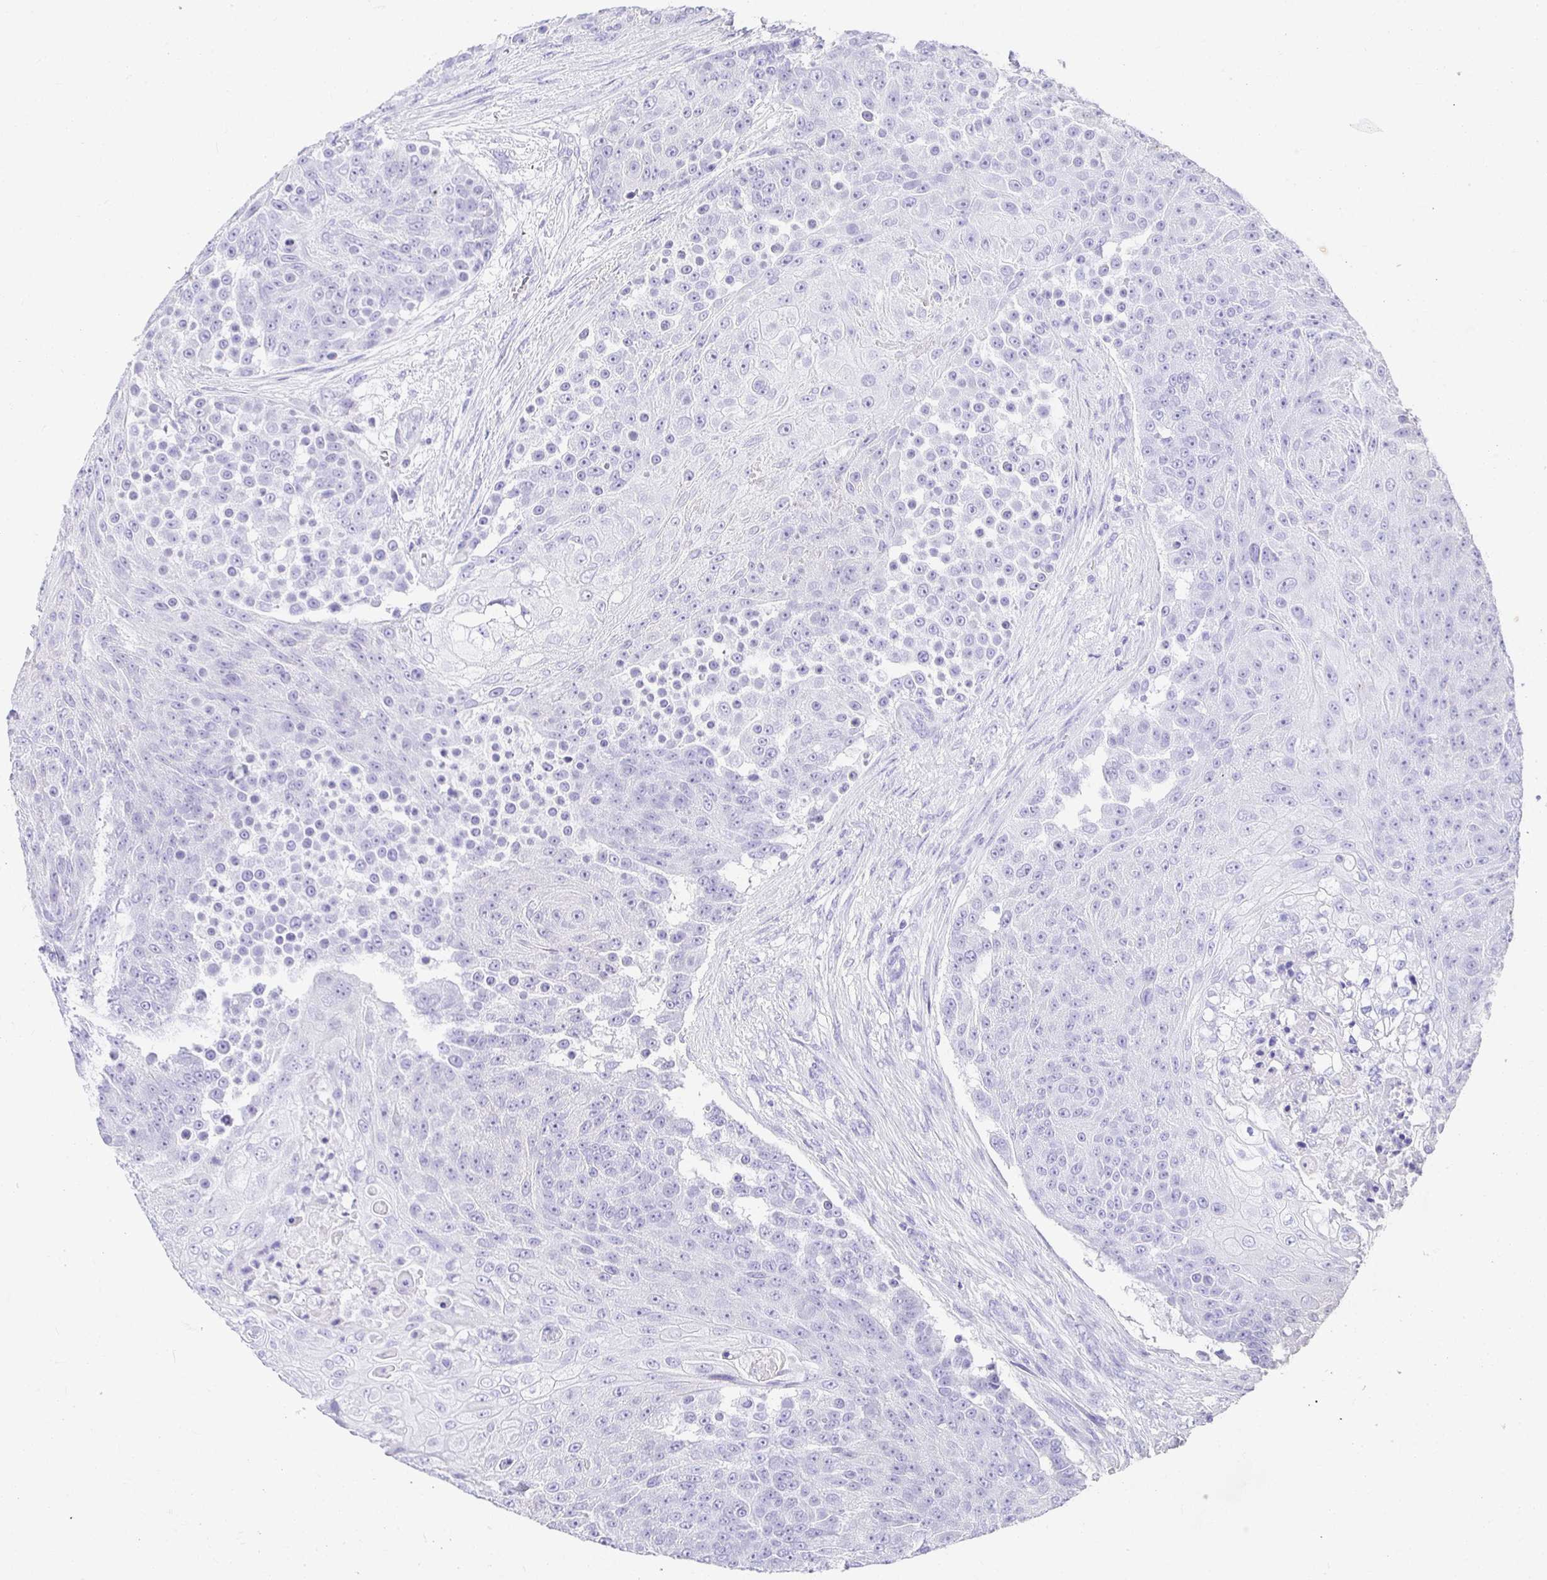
{"staining": {"intensity": "negative", "quantity": "none", "location": "none"}, "tissue": "urothelial cancer", "cell_type": "Tumor cells", "image_type": "cancer", "snomed": [{"axis": "morphology", "description": "Urothelial carcinoma, High grade"}, {"axis": "topography", "description": "Urinary bladder"}], "caption": "Urothelial carcinoma (high-grade) was stained to show a protein in brown. There is no significant staining in tumor cells. The staining is performed using DAB brown chromogen with nuclei counter-stained in using hematoxylin.", "gene": "CHAT", "patient": {"sex": "female", "age": 63}}